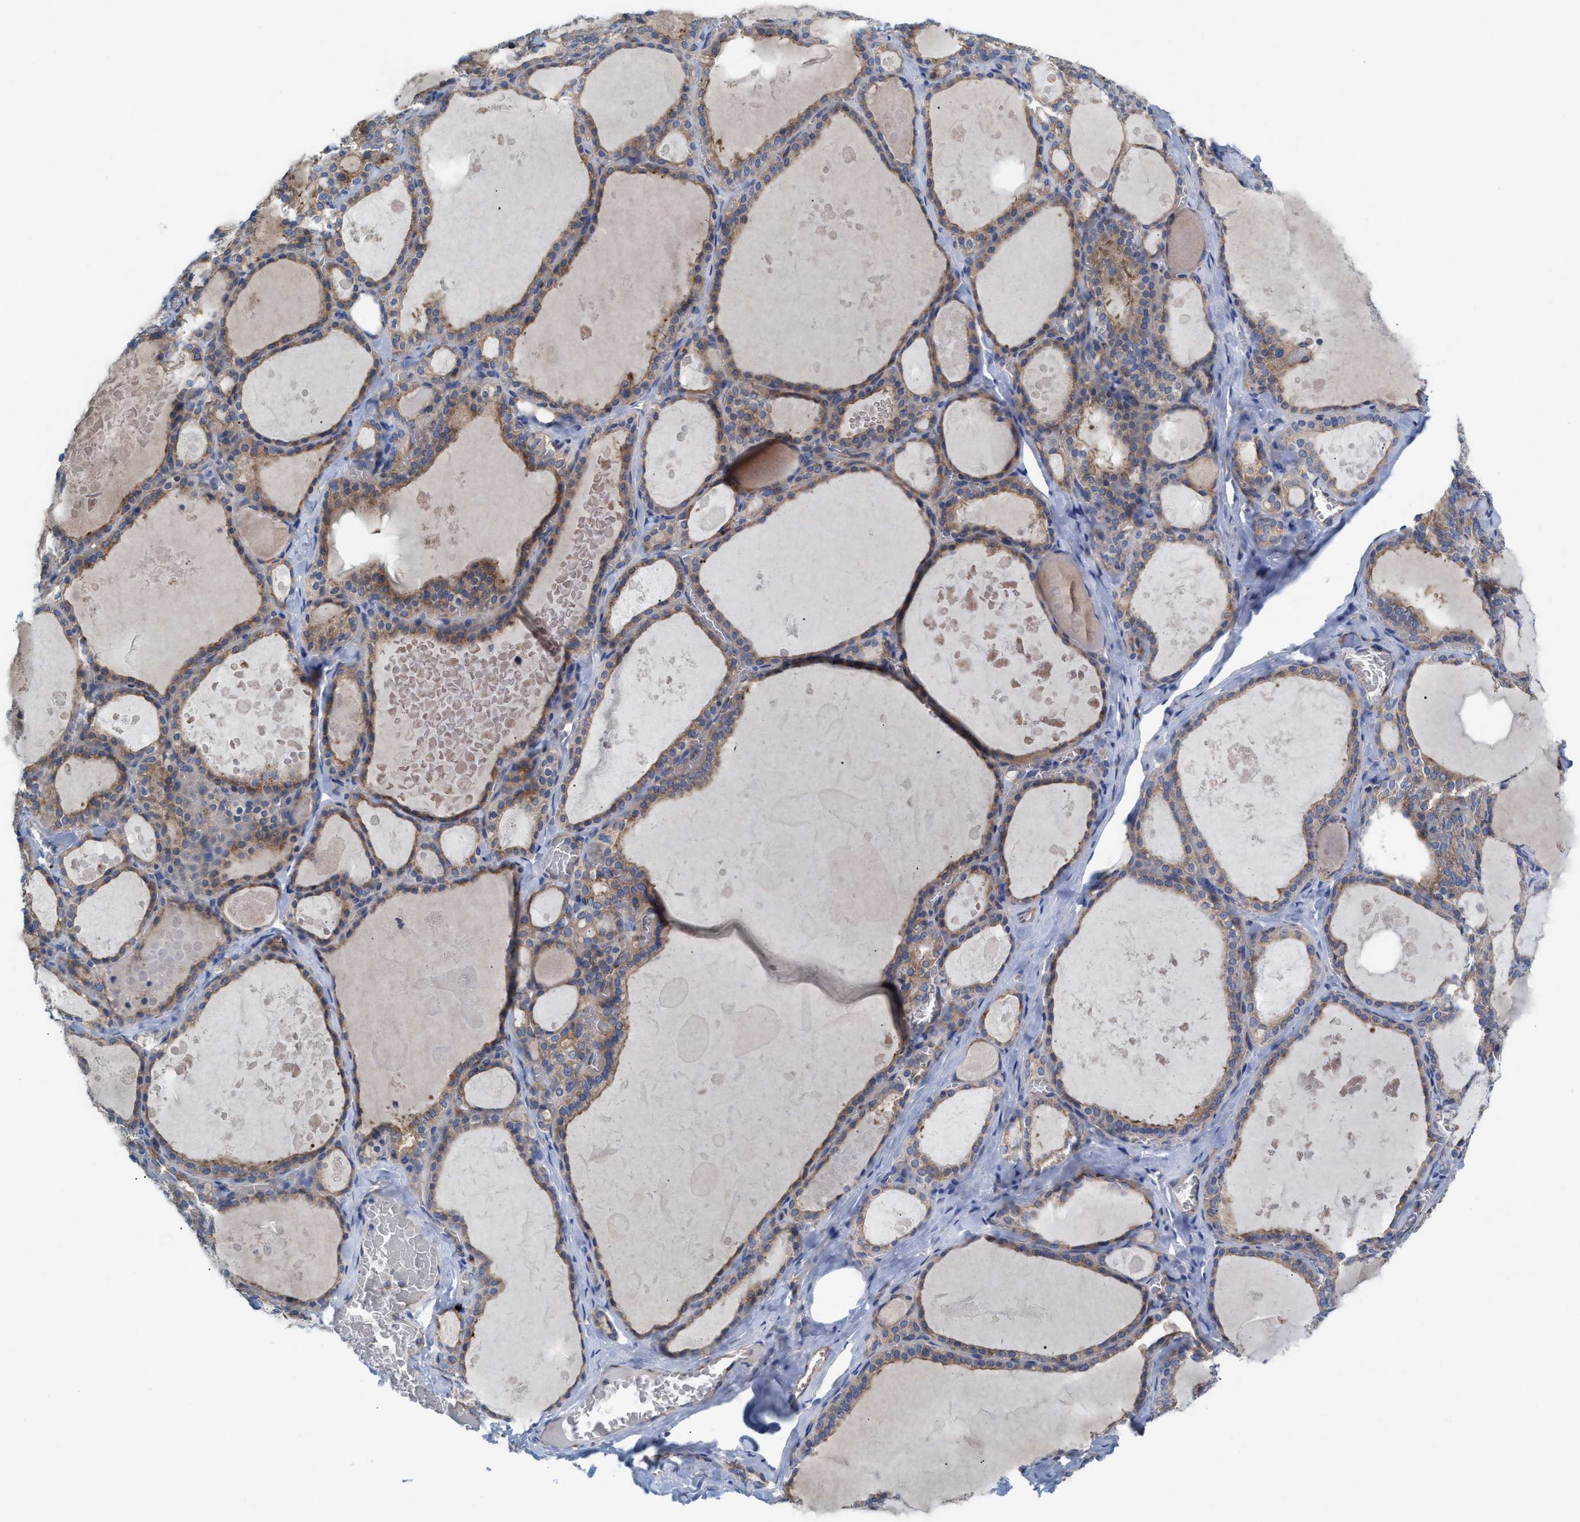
{"staining": {"intensity": "weak", "quantity": ">75%", "location": "cytoplasmic/membranous"}, "tissue": "thyroid gland", "cell_type": "Glandular cells", "image_type": "normal", "snomed": [{"axis": "morphology", "description": "Normal tissue, NOS"}, {"axis": "topography", "description": "Thyroid gland"}], "caption": "IHC staining of benign thyroid gland, which shows low levels of weak cytoplasmic/membranous positivity in approximately >75% of glandular cells indicating weak cytoplasmic/membranous protein expression. The staining was performed using DAB (brown) for protein detection and nuclei were counterstained in hematoxylin (blue).", "gene": "NYAP1", "patient": {"sex": "male", "age": 56}}